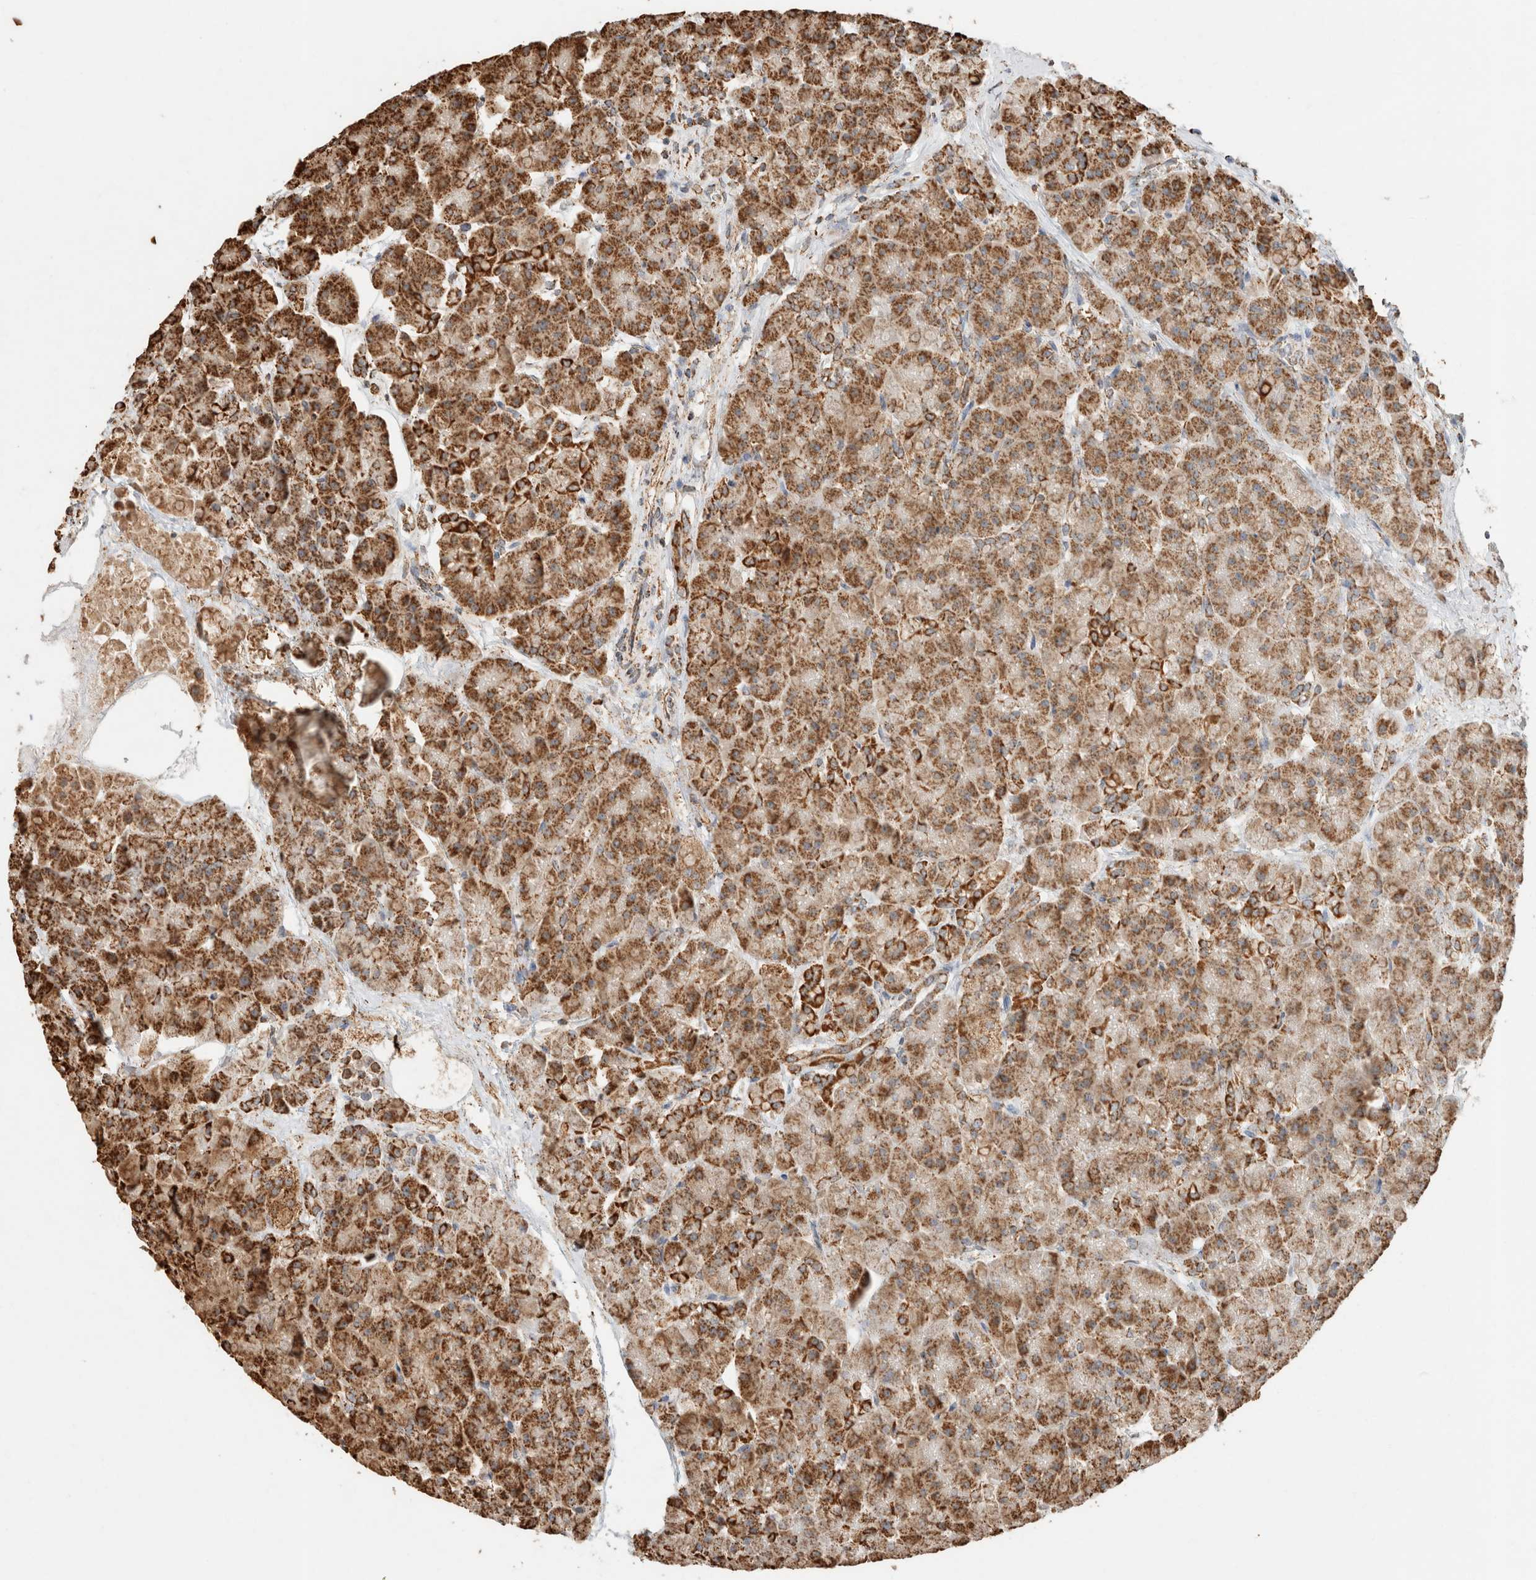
{"staining": {"intensity": "strong", "quantity": ">75%", "location": "cytoplasmic/membranous"}, "tissue": "pancreas", "cell_type": "Exocrine glandular cells", "image_type": "normal", "snomed": [{"axis": "morphology", "description": "Normal tissue, NOS"}, {"axis": "topography", "description": "Pancreas"}], "caption": "An image of human pancreas stained for a protein demonstrates strong cytoplasmic/membranous brown staining in exocrine glandular cells.", "gene": "SDC2", "patient": {"sex": "female", "age": 70}}